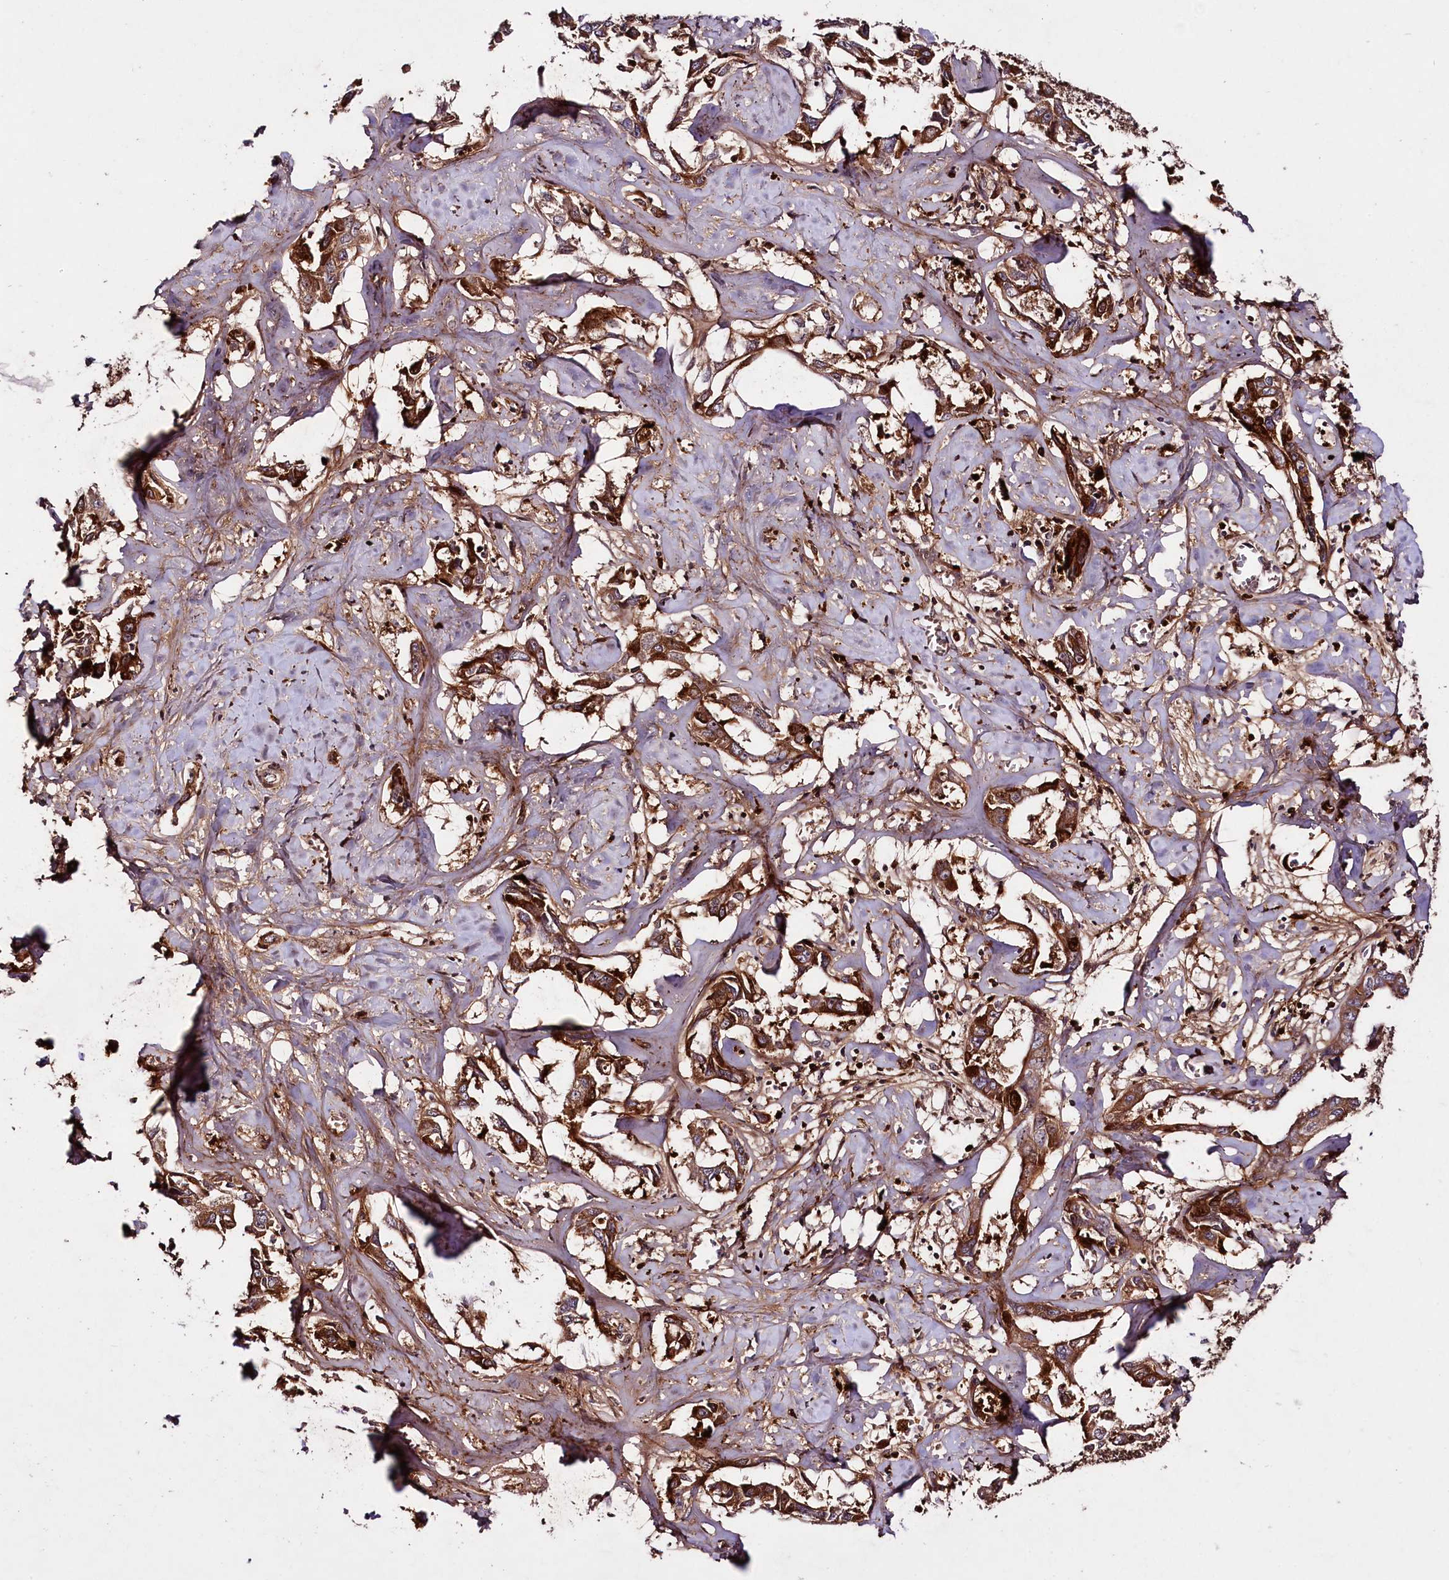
{"staining": {"intensity": "strong", "quantity": ">75%", "location": "cytoplasmic/membranous"}, "tissue": "liver cancer", "cell_type": "Tumor cells", "image_type": "cancer", "snomed": [{"axis": "morphology", "description": "Cholangiocarcinoma"}, {"axis": "topography", "description": "Liver"}], "caption": "Immunohistochemical staining of human liver cholangiocarcinoma reveals high levels of strong cytoplasmic/membranous staining in approximately >75% of tumor cells. (DAB IHC, brown staining for protein, blue staining for nuclei).", "gene": "TNPO3", "patient": {"sex": "male", "age": 59}}